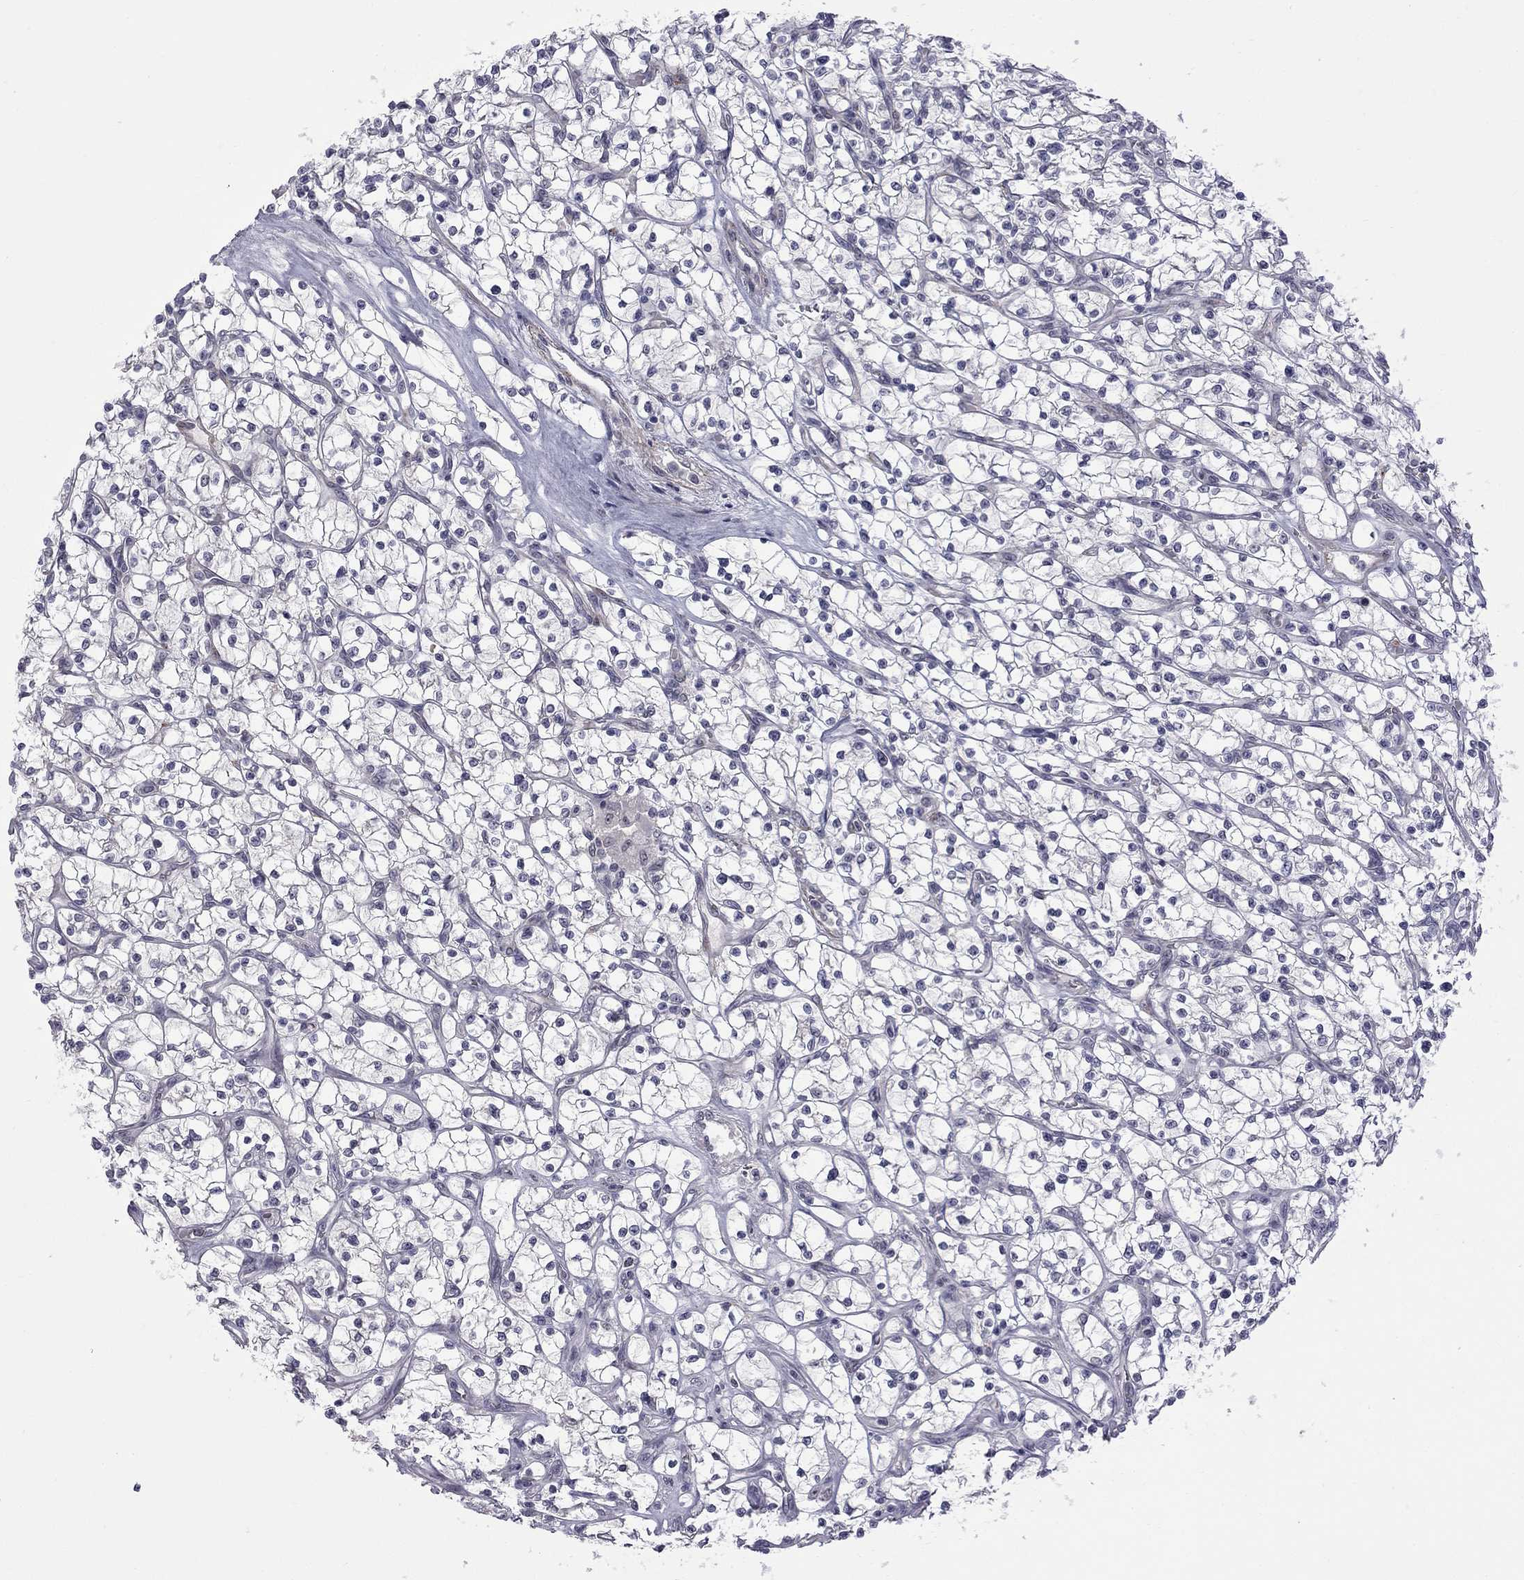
{"staining": {"intensity": "negative", "quantity": "none", "location": "none"}, "tissue": "renal cancer", "cell_type": "Tumor cells", "image_type": "cancer", "snomed": [{"axis": "morphology", "description": "Adenocarcinoma, NOS"}, {"axis": "topography", "description": "Kidney"}], "caption": "There is no significant staining in tumor cells of renal cancer.", "gene": "GSG1L", "patient": {"sex": "female", "age": 64}}